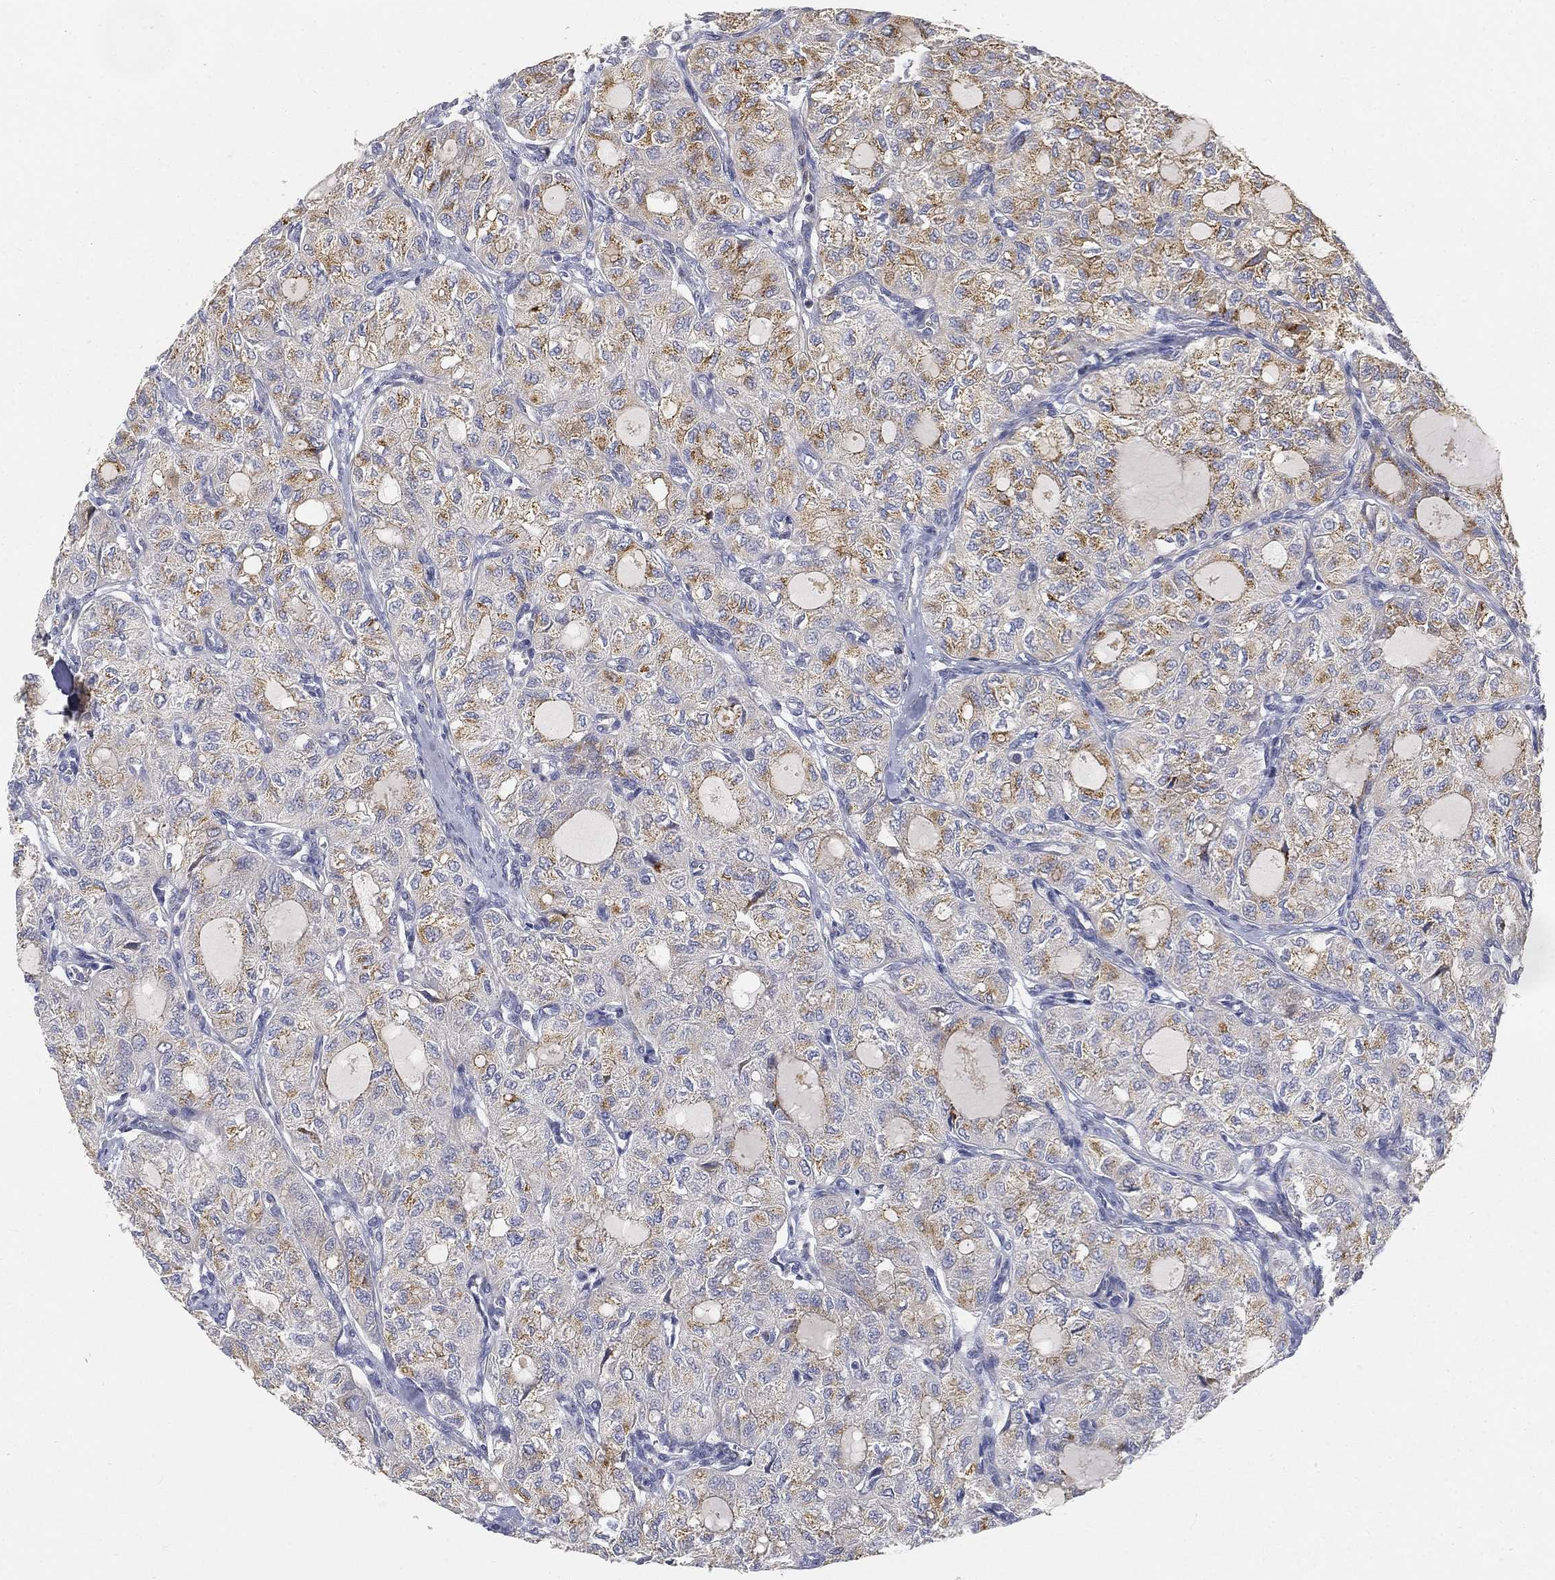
{"staining": {"intensity": "moderate", "quantity": "25%-75%", "location": "cytoplasmic/membranous"}, "tissue": "thyroid cancer", "cell_type": "Tumor cells", "image_type": "cancer", "snomed": [{"axis": "morphology", "description": "Follicular adenoma carcinoma, NOS"}, {"axis": "topography", "description": "Thyroid gland"}], "caption": "The immunohistochemical stain labels moderate cytoplasmic/membranous staining in tumor cells of follicular adenoma carcinoma (thyroid) tissue.", "gene": "TMEM25", "patient": {"sex": "male", "age": 75}}